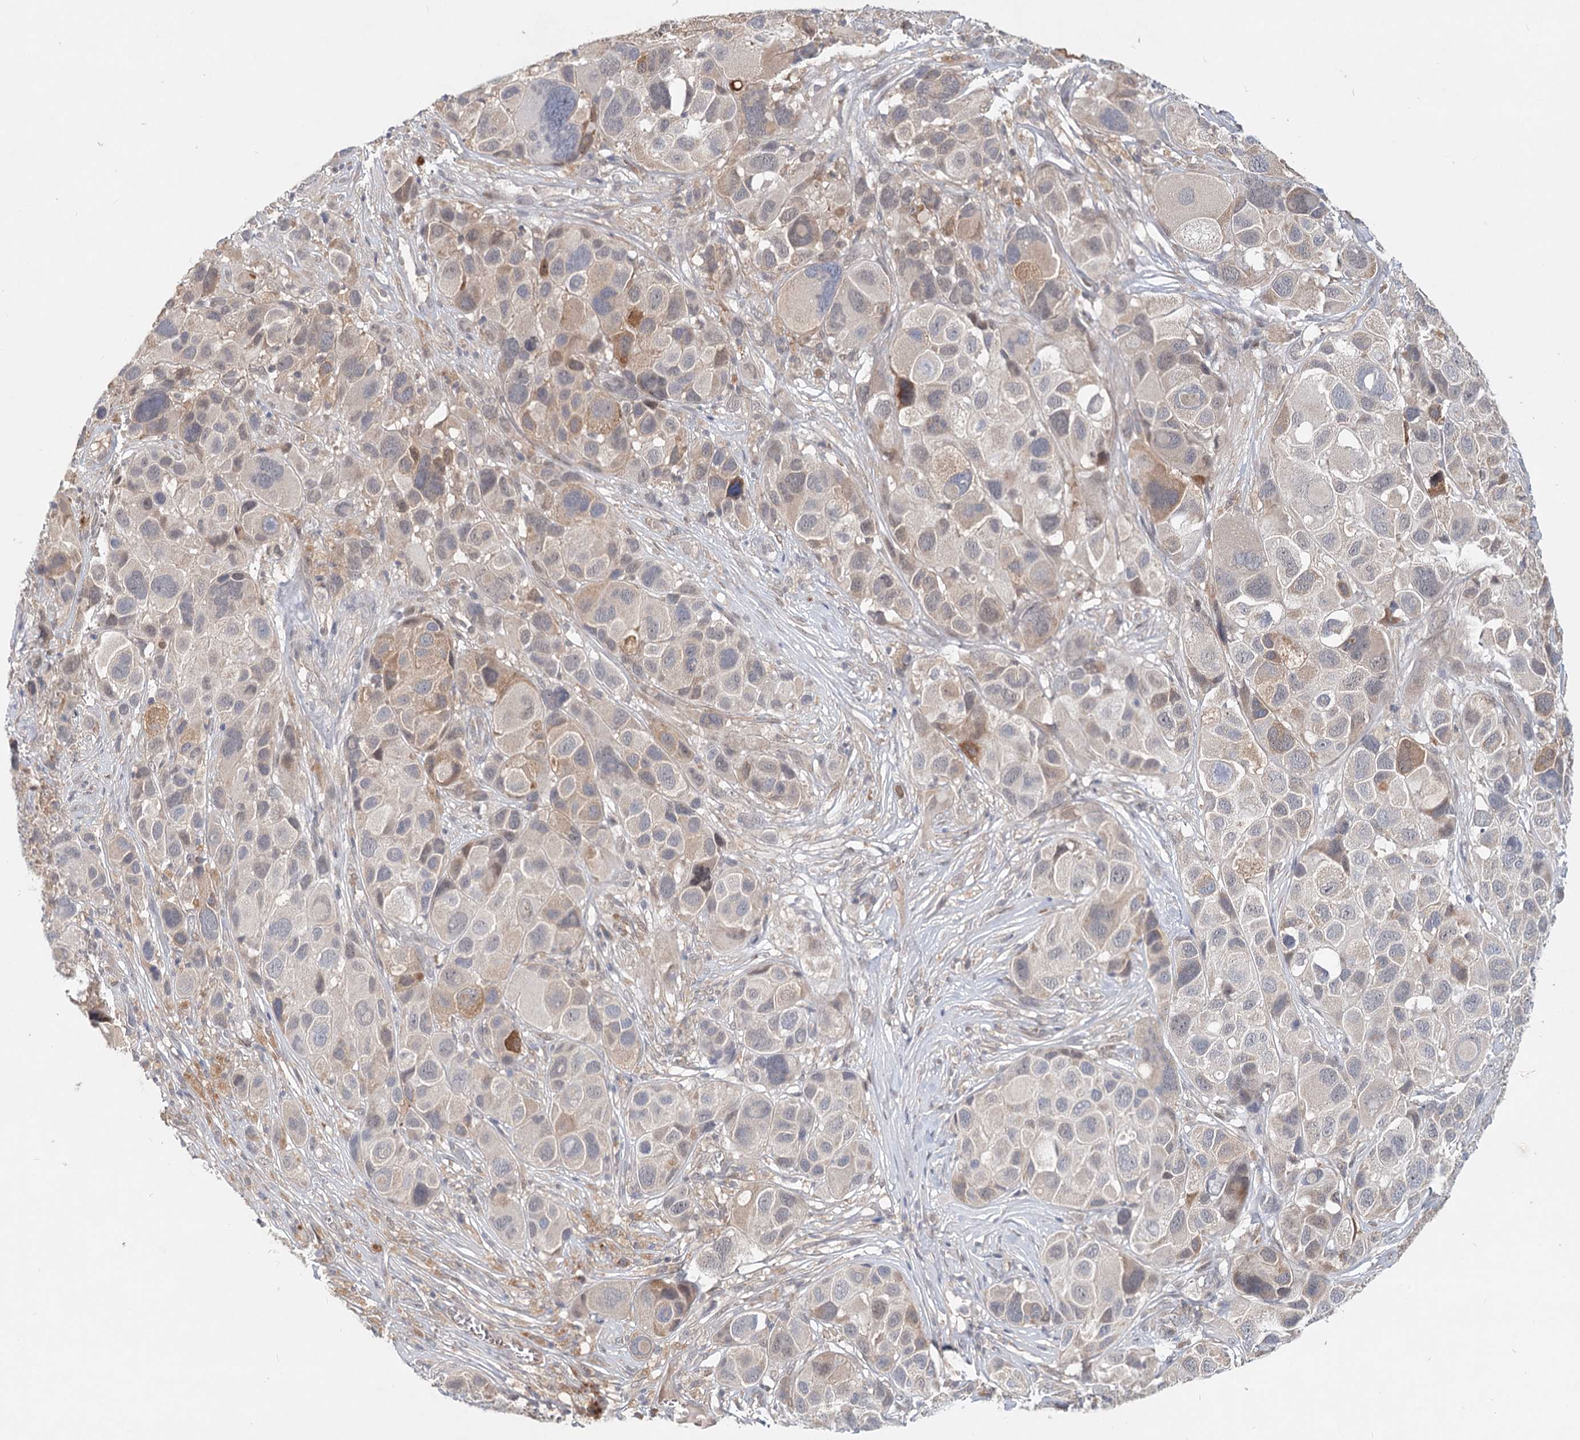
{"staining": {"intensity": "moderate", "quantity": "<25%", "location": "cytoplasmic/membranous,nuclear"}, "tissue": "melanoma", "cell_type": "Tumor cells", "image_type": "cancer", "snomed": [{"axis": "morphology", "description": "Malignant melanoma, NOS"}, {"axis": "topography", "description": "Skin of trunk"}], "caption": "Protein positivity by immunohistochemistry (IHC) demonstrates moderate cytoplasmic/membranous and nuclear staining in approximately <25% of tumor cells in melanoma. (DAB IHC with brightfield microscopy, high magnification).", "gene": "AP3B1", "patient": {"sex": "male", "age": 71}}